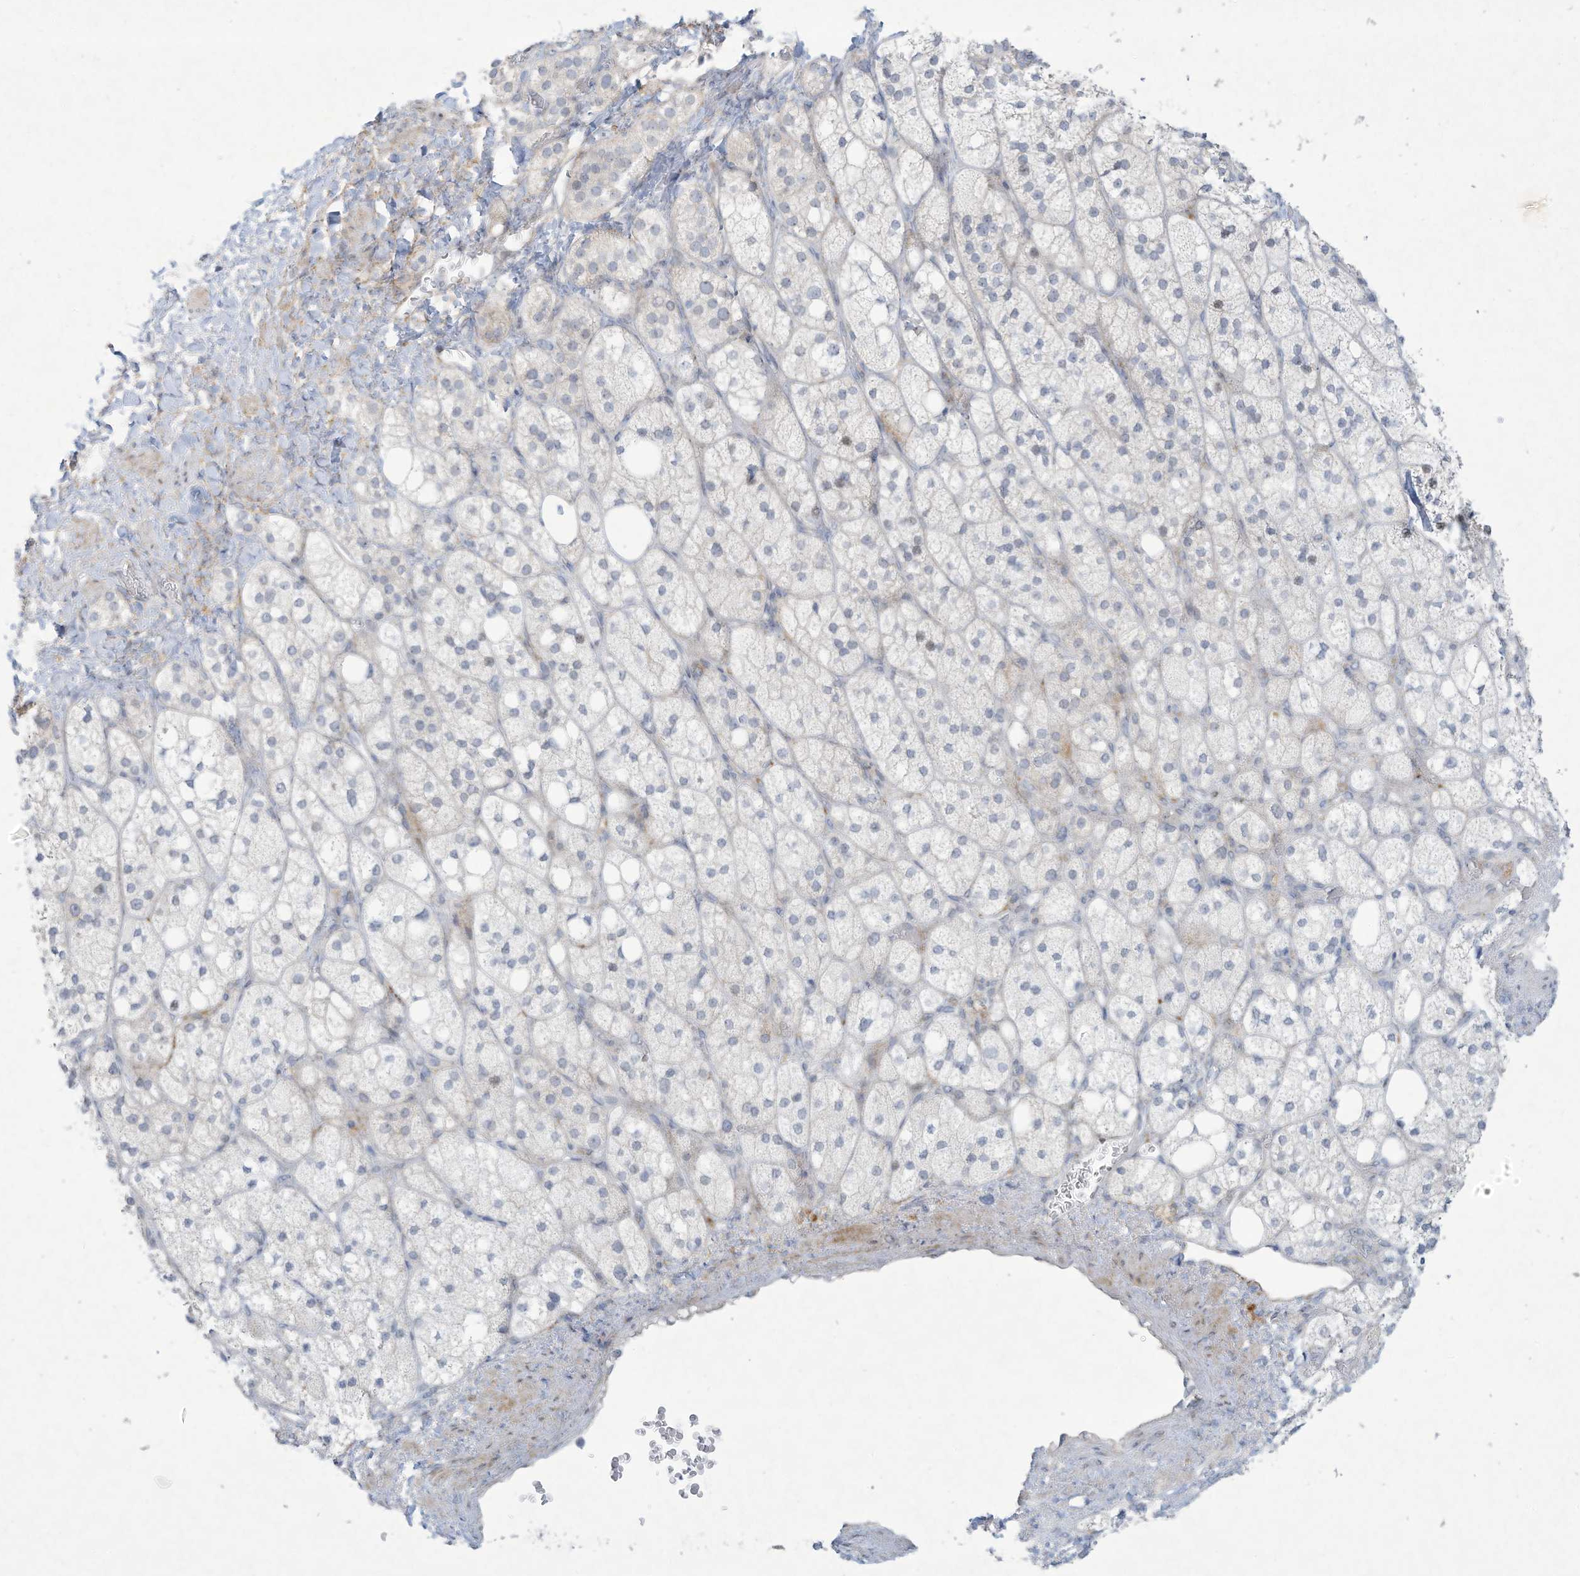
{"staining": {"intensity": "weak", "quantity": "<25%", "location": "nuclear"}, "tissue": "adrenal gland", "cell_type": "Glandular cells", "image_type": "normal", "snomed": [{"axis": "morphology", "description": "Normal tissue, NOS"}, {"axis": "topography", "description": "Adrenal gland"}], "caption": "The micrograph reveals no staining of glandular cells in normal adrenal gland. The staining is performed using DAB (3,3'-diaminobenzidine) brown chromogen with nuclei counter-stained in using hematoxylin.", "gene": "PAX6", "patient": {"sex": "male", "age": 61}}